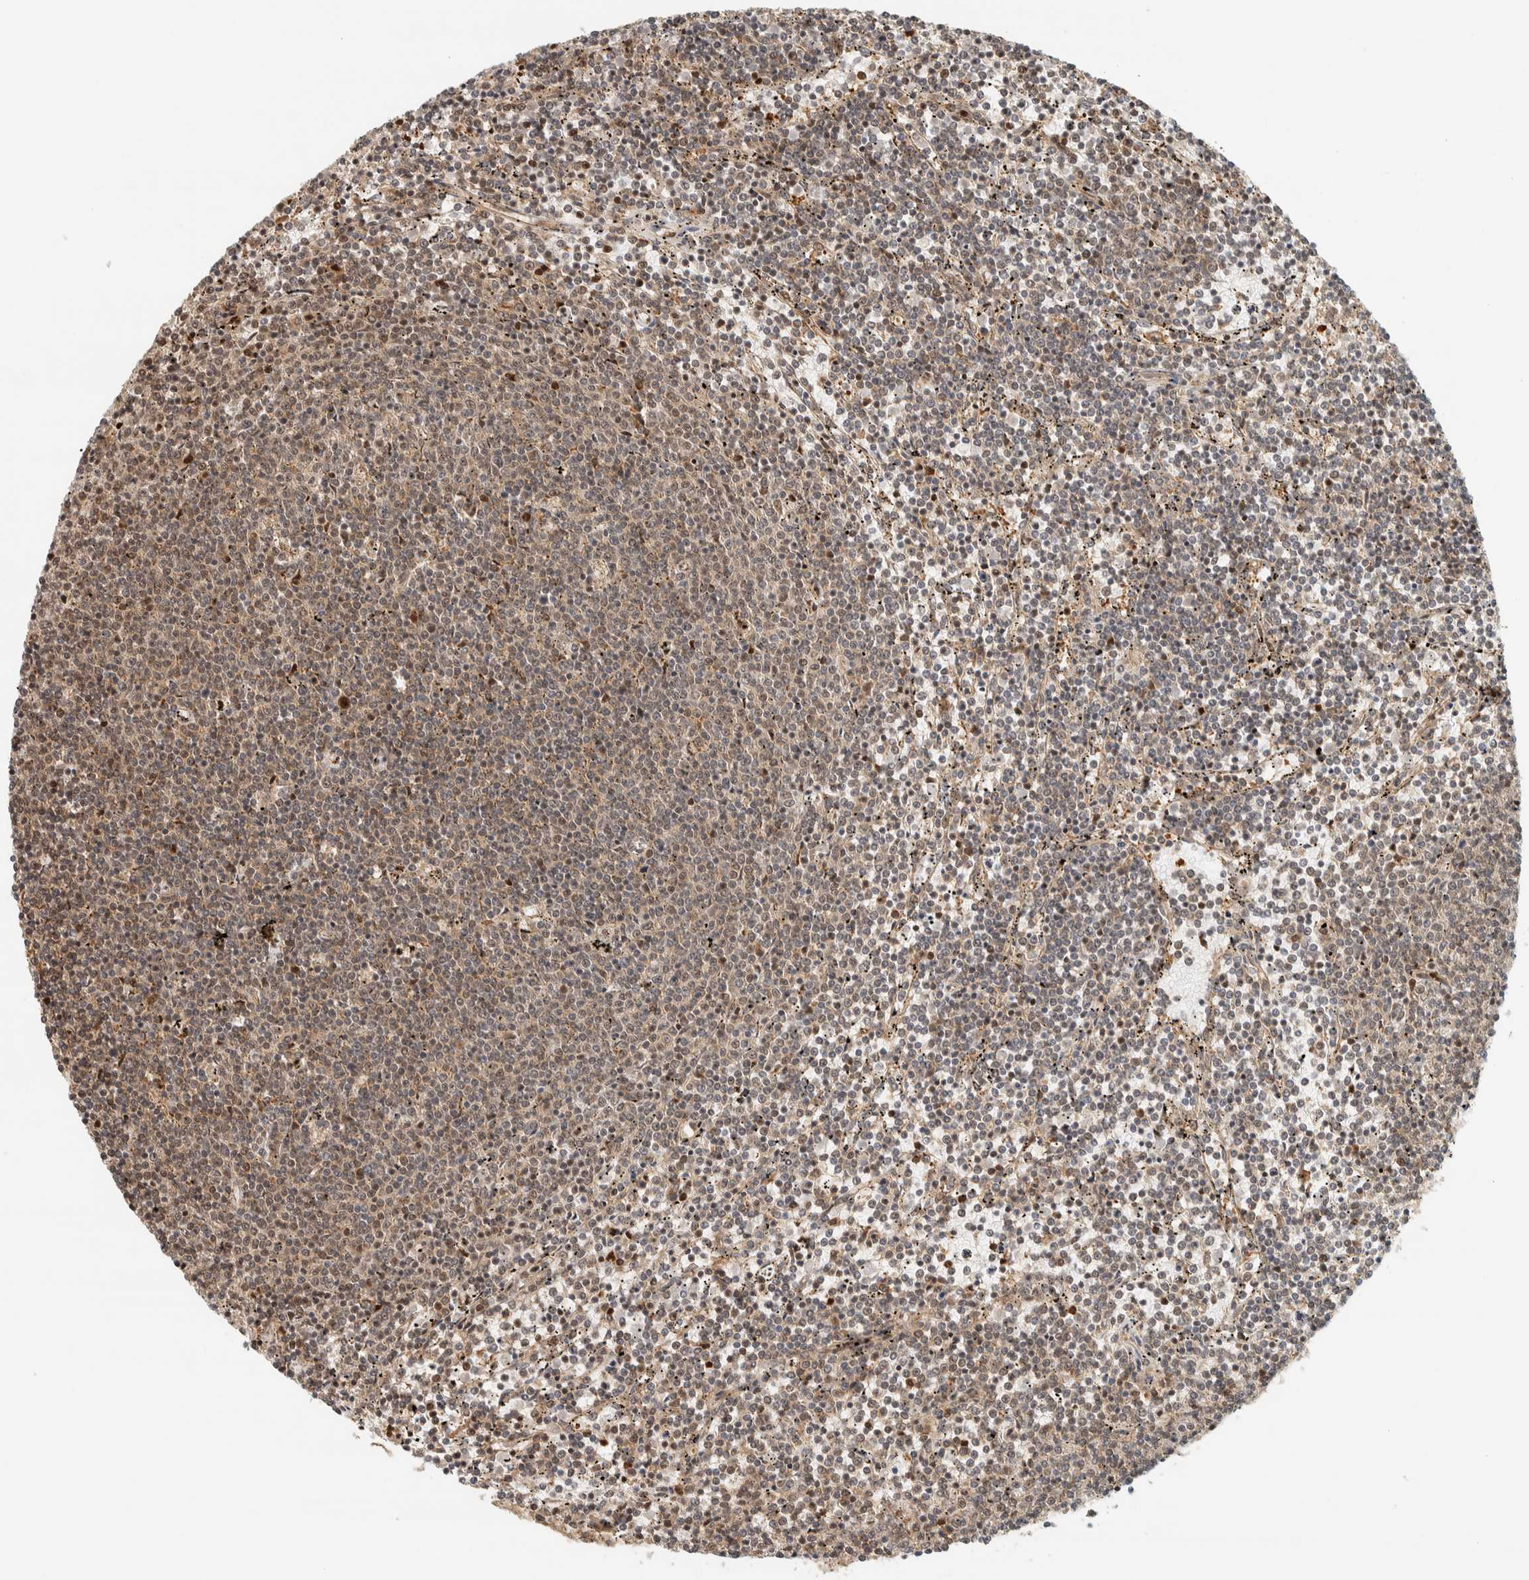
{"staining": {"intensity": "weak", "quantity": "25%-75%", "location": "nuclear"}, "tissue": "lymphoma", "cell_type": "Tumor cells", "image_type": "cancer", "snomed": [{"axis": "morphology", "description": "Malignant lymphoma, non-Hodgkin's type, Low grade"}, {"axis": "topography", "description": "Spleen"}], "caption": "Immunohistochemistry photomicrograph of neoplastic tissue: human low-grade malignant lymphoma, non-Hodgkin's type stained using immunohistochemistry demonstrates low levels of weak protein expression localized specifically in the nuclear of tumor cells, appearing as a nuclear brown color.", "gene": "SIK1", "patient": {"sex": "female", "age": 50}}